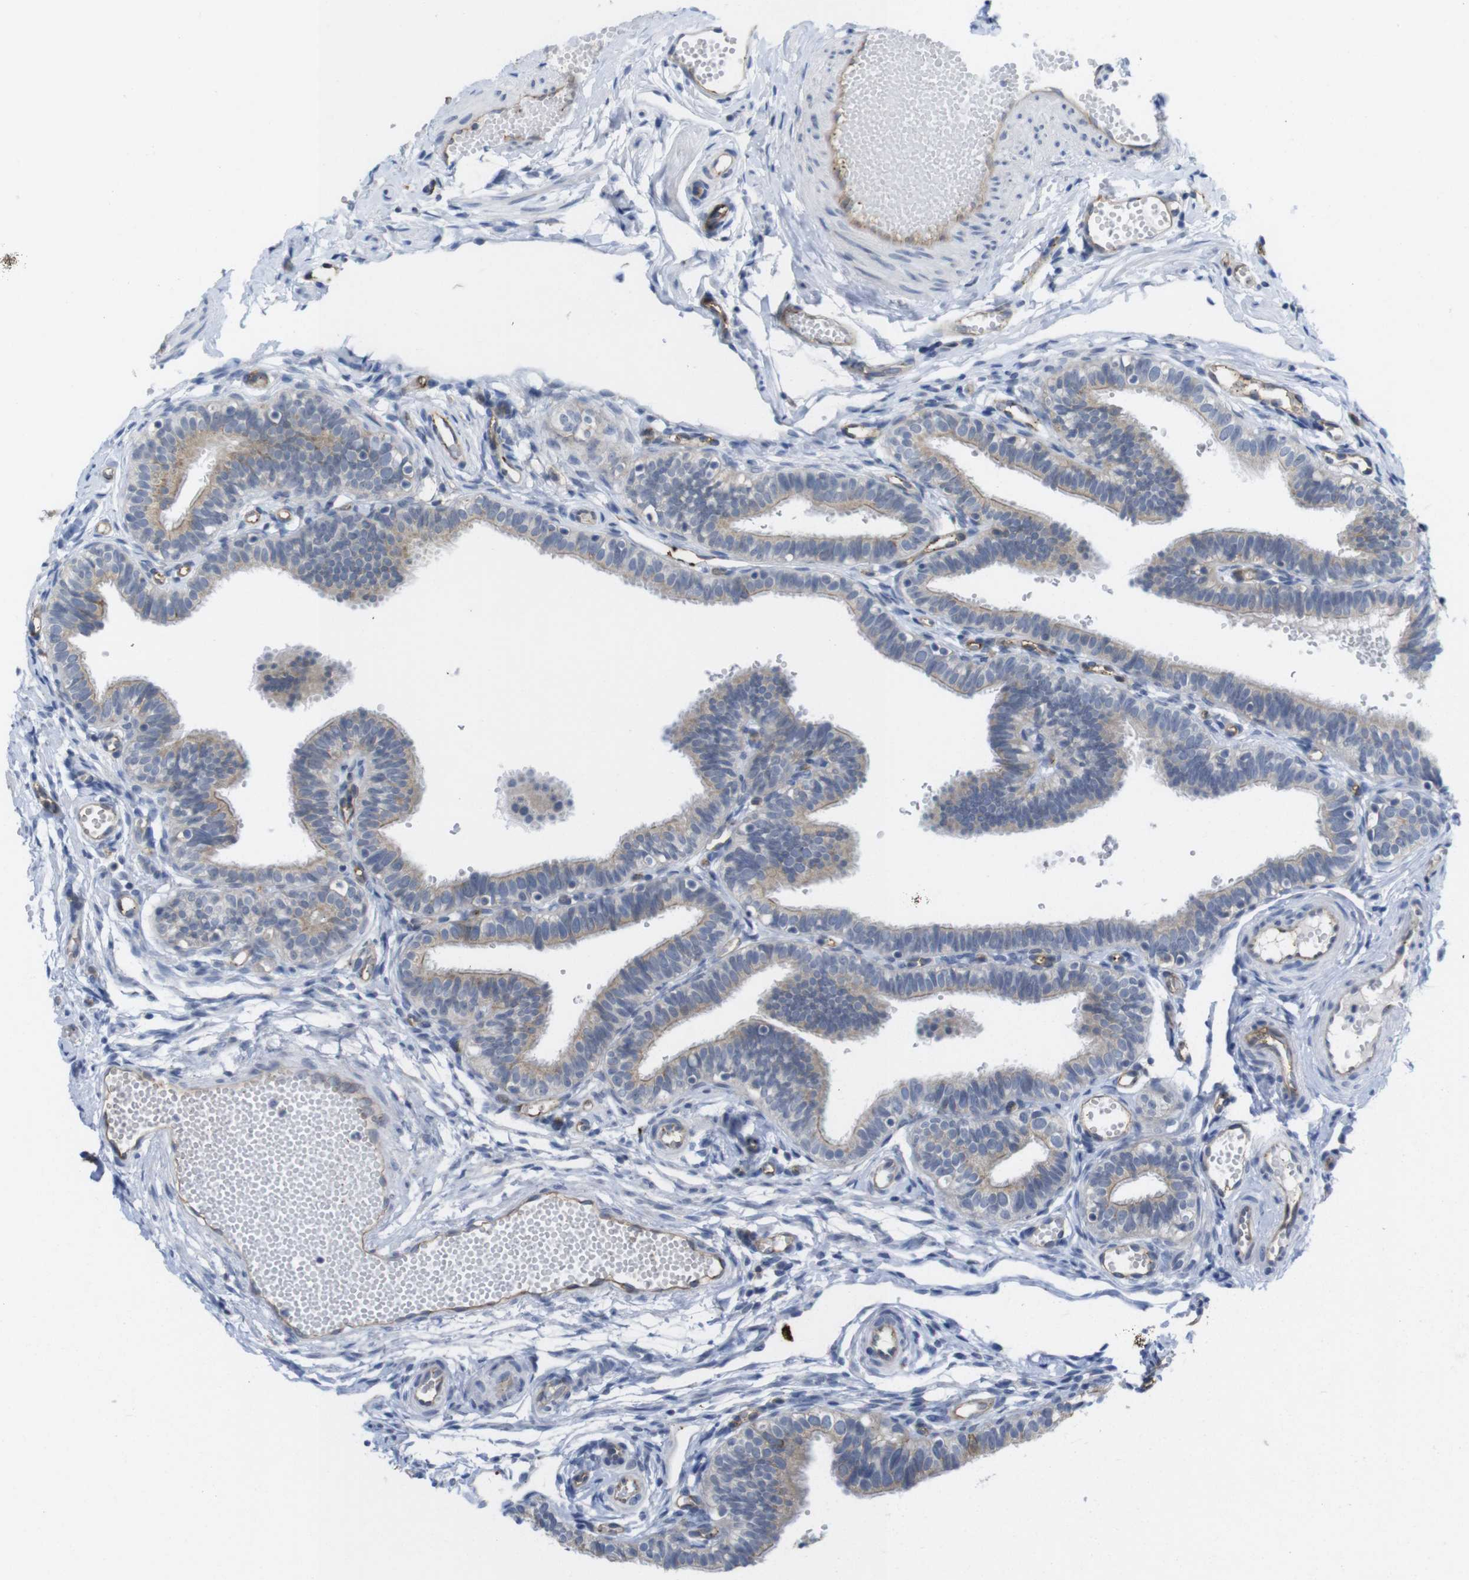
{"staining": {"intensity": "weak", "quantity": ">75%", "location": "cytoplasmic/membranous"}, "tissue": "fallopian tube", "cell_type": "Glandular cells", "image_type": "normal", "snomed": [{"axis": "morphology", "description": "Normal tissue, NOS"}, {"axis": "topography", "description": "Fallopian tube"}, {"axis": "topography", "description": "Placenta"}], "caption": "Normal fallopian tube displays weak cytoplasmic/membranous staining in approximately >75% of glandular cells.", "gene": "CCR6", "patient": {"sex": "female", "age": 34}}